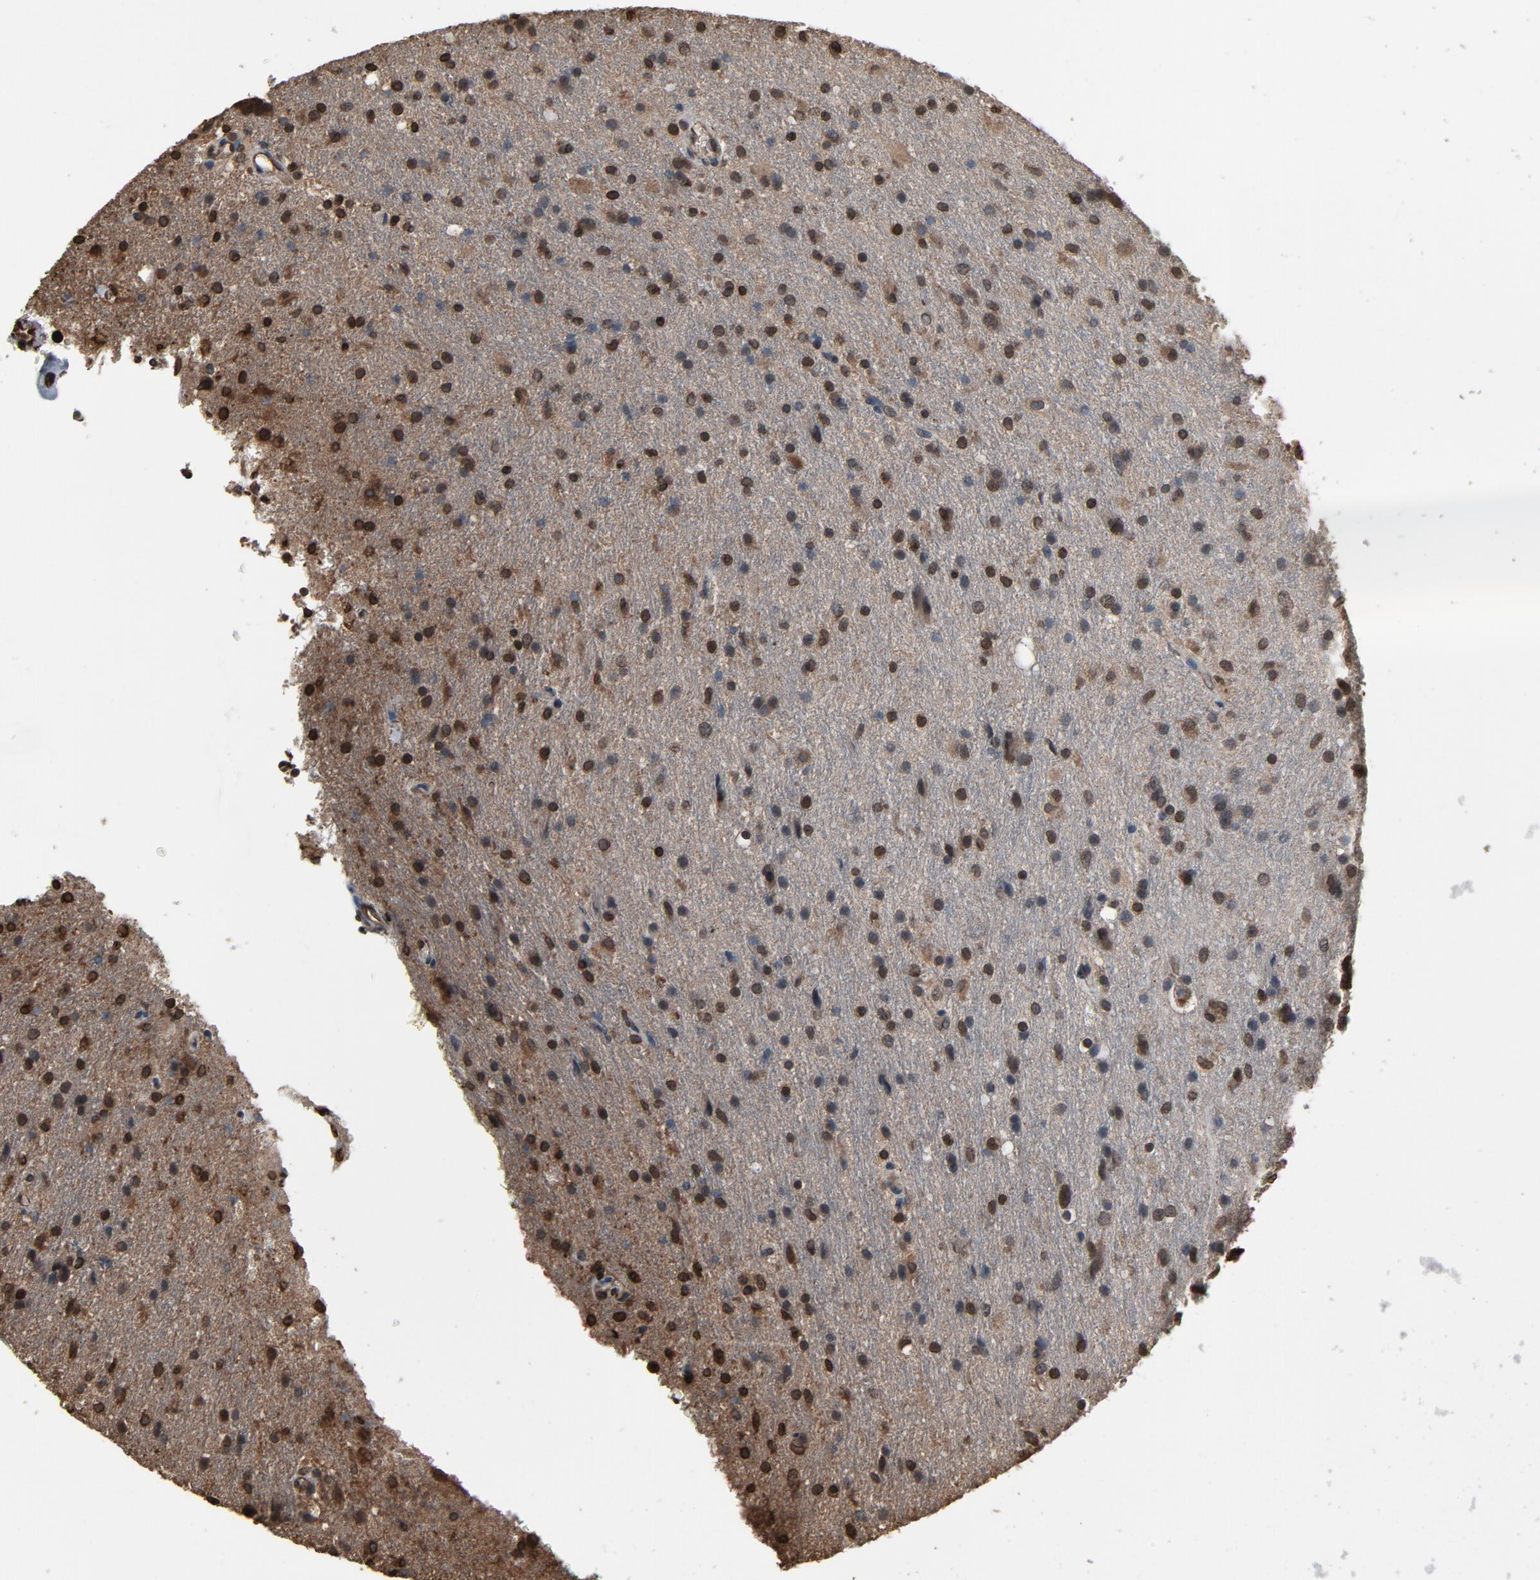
{"staining": {"intensity": "weak", "quantity": "<25%", "location": "cytoplasmic/membranous,nuclear"}, "tissue": "glioma", "cell_type": "Tumor cells", "image_type": "cancer", "snomed": [{"axis": "morphology", "description": "Normal tissue, NOS"}, {"axis": "morphology", "description": "Glioma, malignant, High grade"}, {"axis": "topography", "description": "Cerebral cortex"}], "caption": "Image shows no protein positivity in tumor cells of glioma tissue.", "gene": "UBE2D1", "patient": {"sex": "male", "age": 56}}